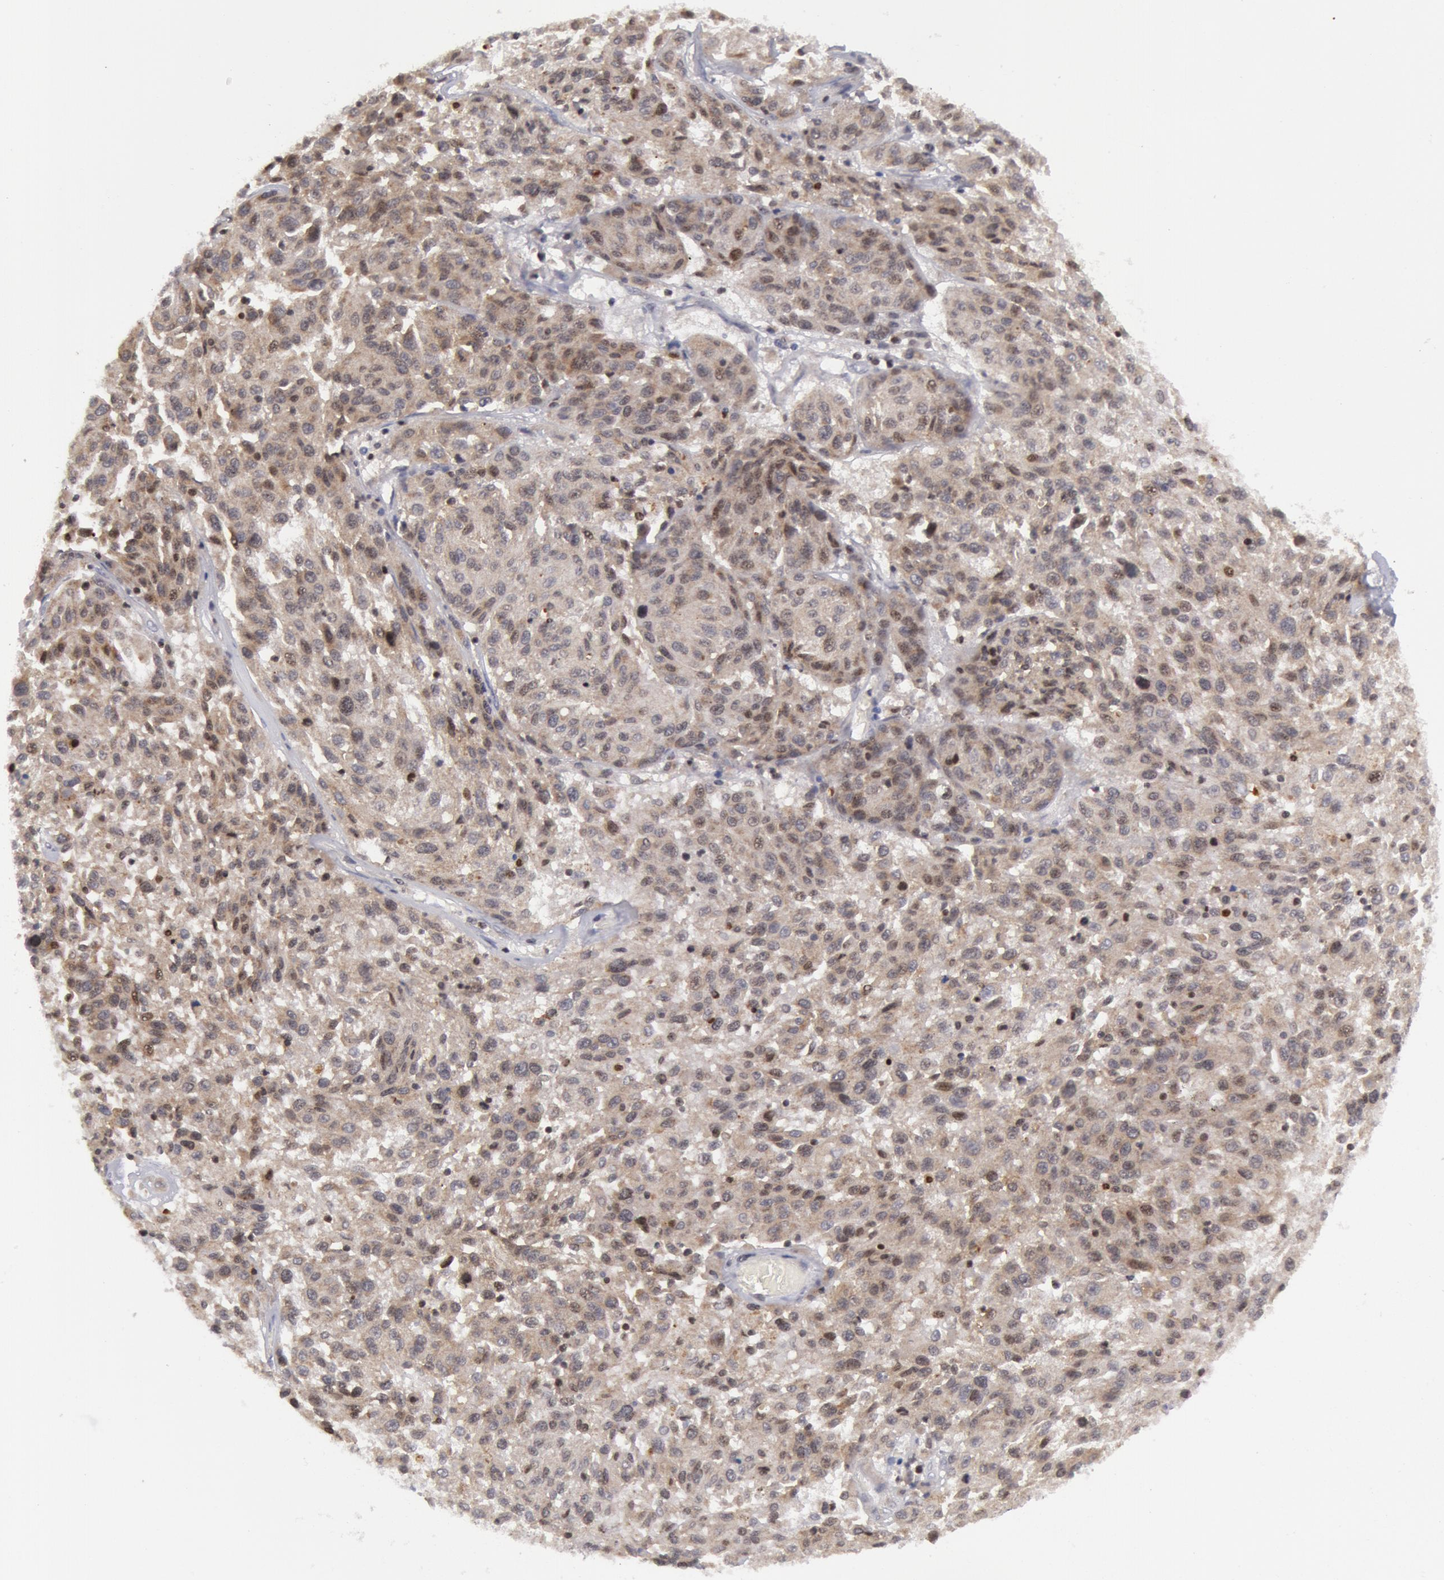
{"staining": {"intensity": "weak", "quantity": "25%-75%", "location": "cytoplasmic/membranous,nuclear"}, "tissue": "melanoma", "cell_type": "Tumor cells", "image_type": "cancer", "snomed": [{"axis": "morphology", "description": "Malignant melanoma, NOS"}, {"axis": "topography", "description": "Skin"}], "caption": "This photomicrograph displays melanoma stained with immunohistochemistry to label a protein in brown. The cytoplasmic/membranous and nuclear of tumor cells show weak positivity for the protein. Nuclei are counter-stained blue.", "gene": "ERBB2", "patient": {"sex": "female", "age": 77}}